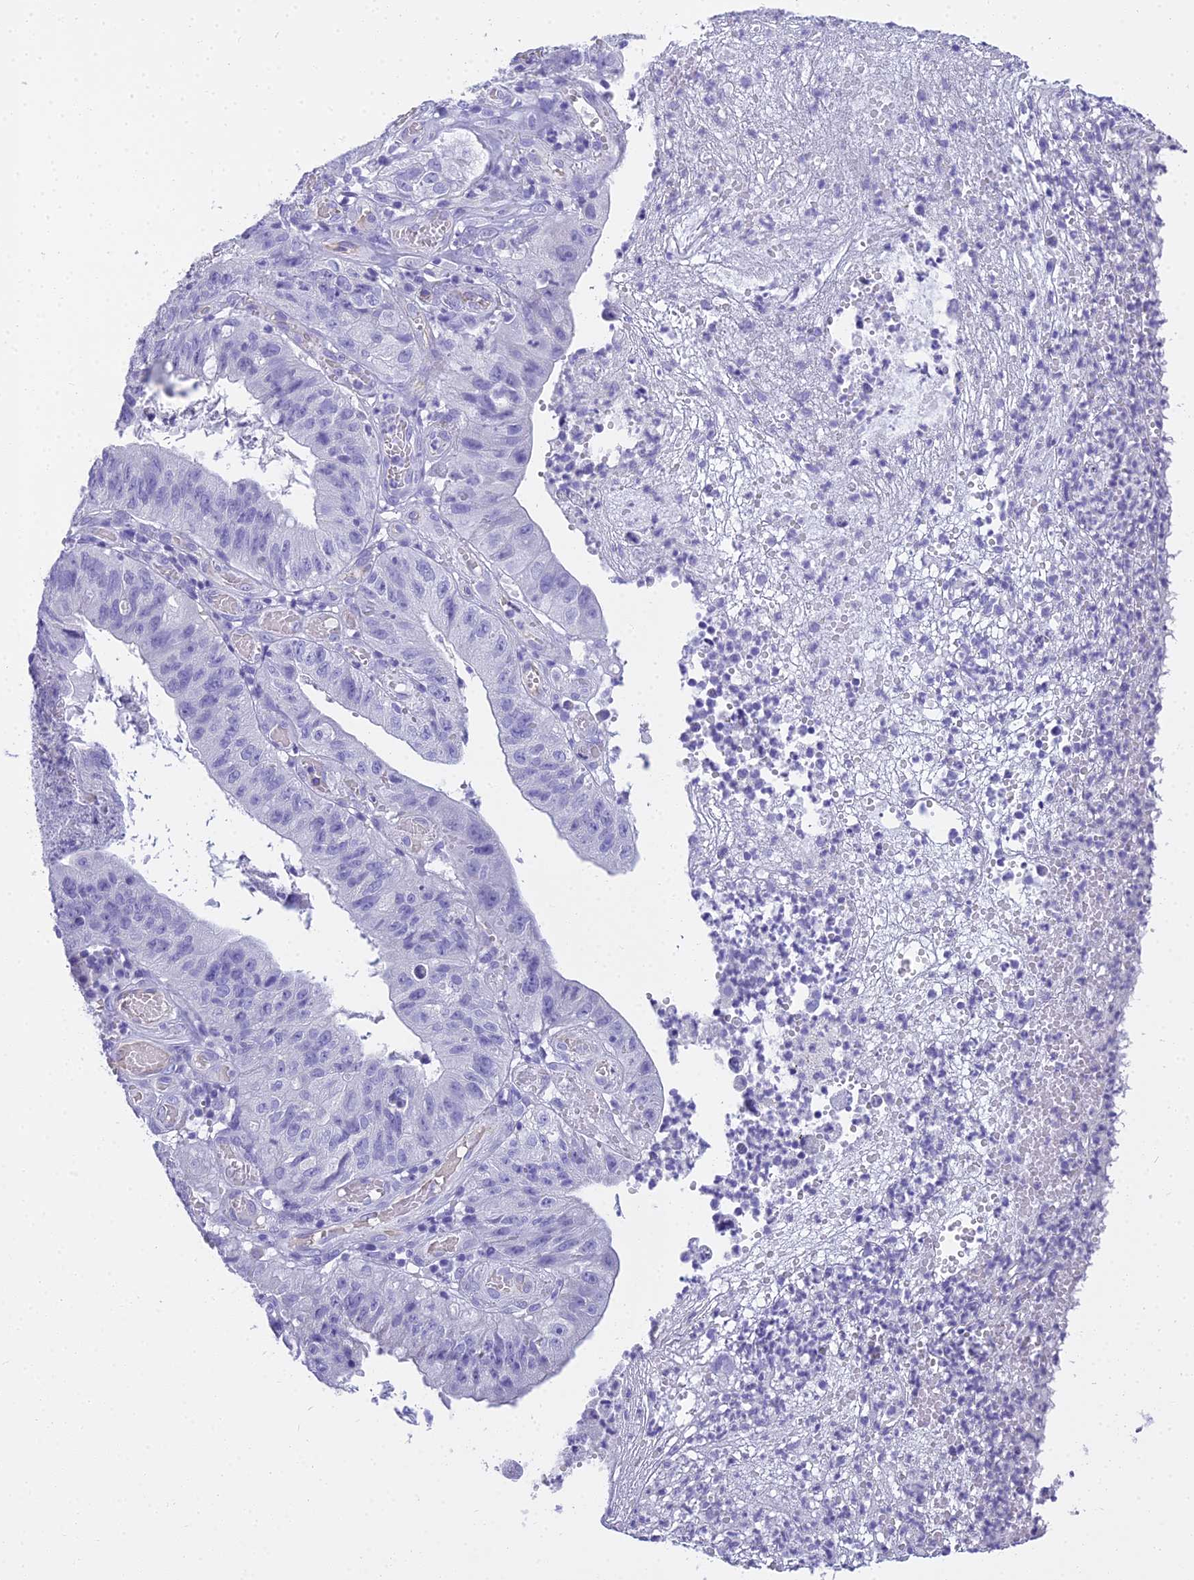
{"staining": {"intensity": "negative", "quantity": "none", "location": "none"}, "tissue": "stomach cancer", "cell_type": "Tumor cells", "image_type": "cancer", "snomed": [{"axis": "morphology", "description": "Adenocarcinoma, NOS"}, {"axis": "topography", "description": "Stomach"}], "caption": "High power microscopy micrograph of an immunohistochemistry (IHC) histopathology image of stomach cancer (adenocarcinoma), revealing no significant expression in tumor cells. (Brightfield microscopy of DAB immunohistochemistry at high magnification).", "gene": "NINJ1", "patient": {"sex": "male", "age": 59}}